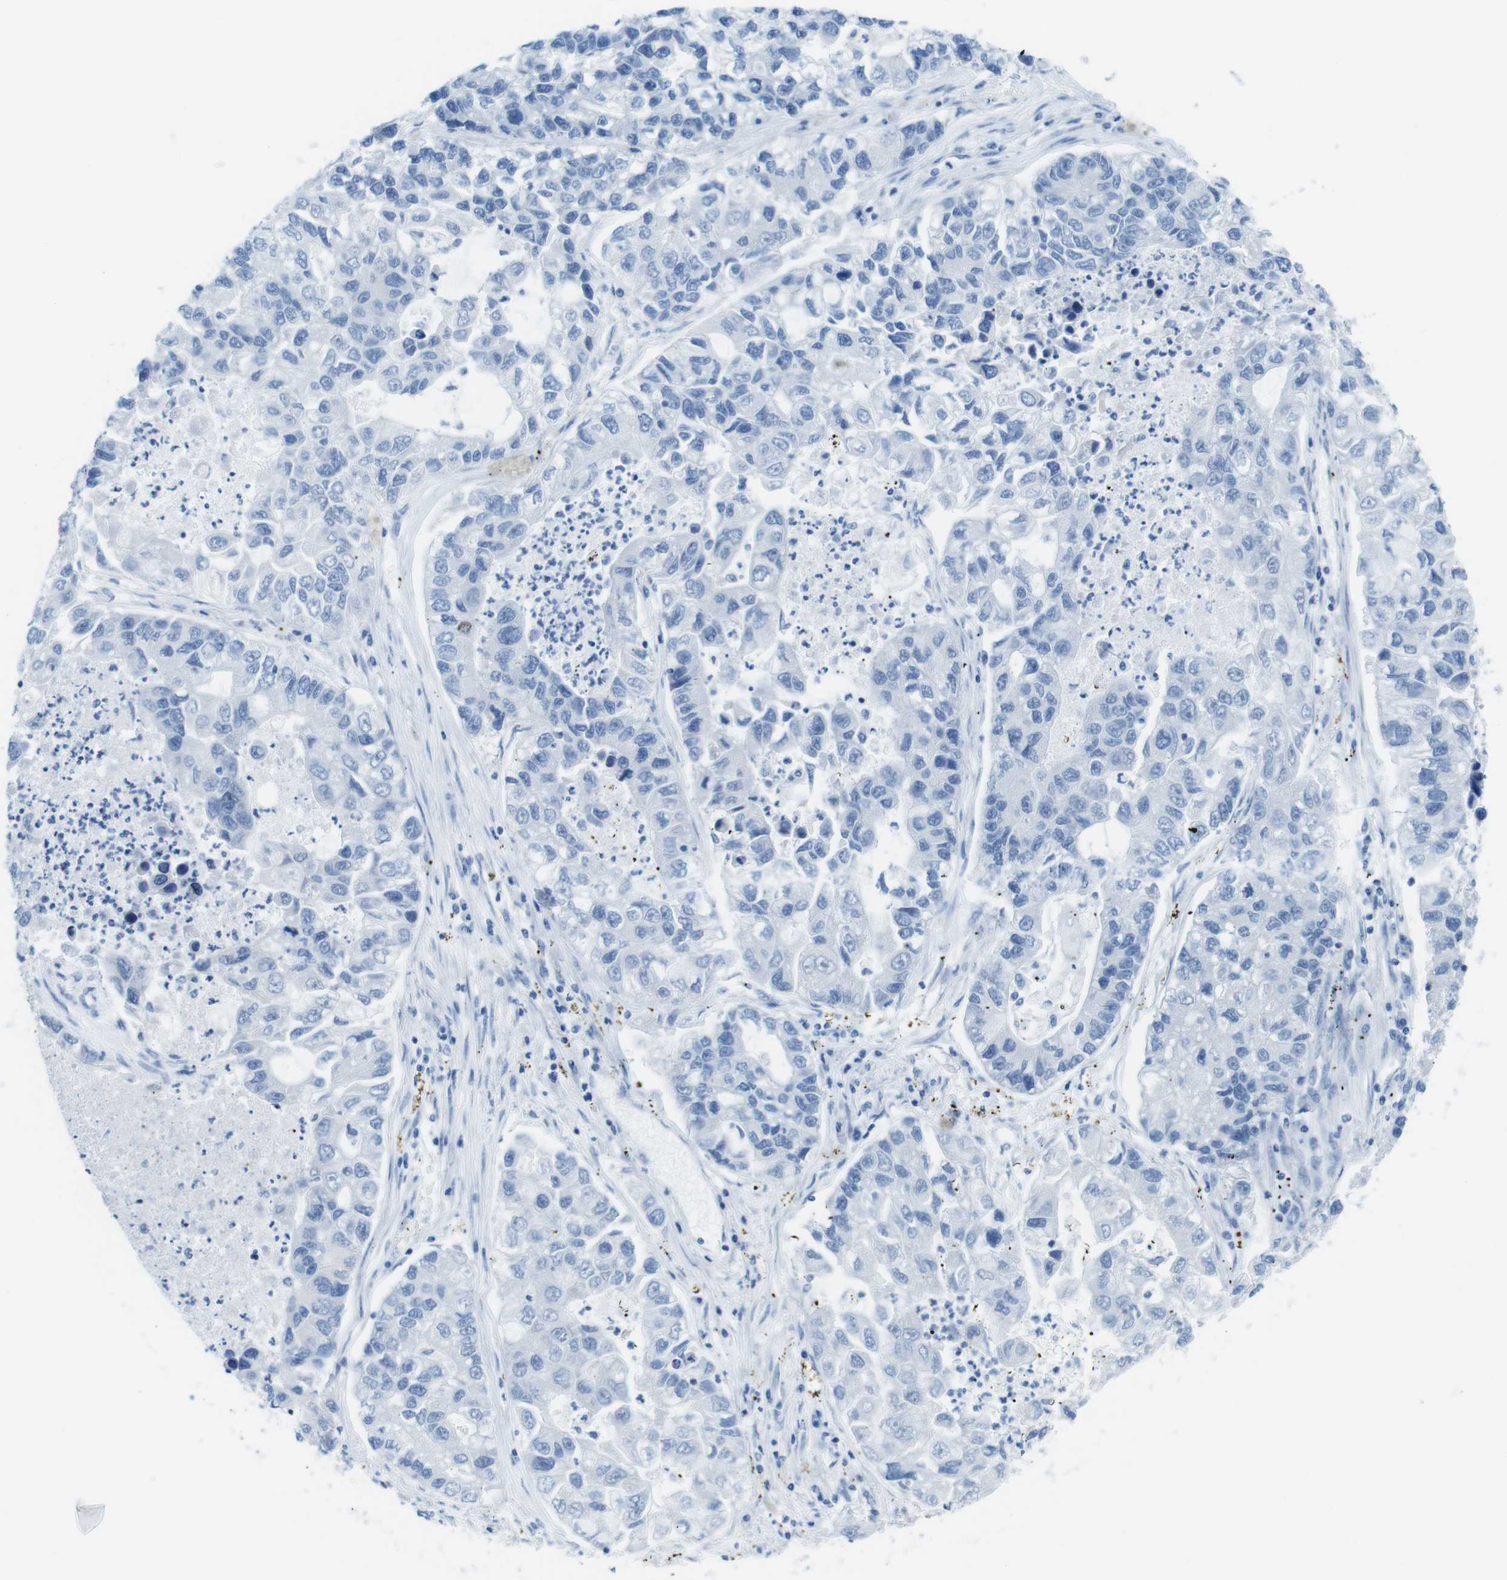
{"staining": {"intensity": "negative", "quantity": "none", "location": "none"}, "tissue": "lung cancer", "cell_type": "Tumor cells", "image_type": "cancer", "snomed": [{"axis": "morphology", "description": "Adenocarcinoma, NOS"}, {"axis": "topography", "description": "Lung"}], "caption": "This is an immunohistochemistry (IHC) histopathology image of human lung adenocarcinoma. There is no positivity in tumor cells.", "gene": "GAP43", "patient": {"sex": "female", "age": 51}}